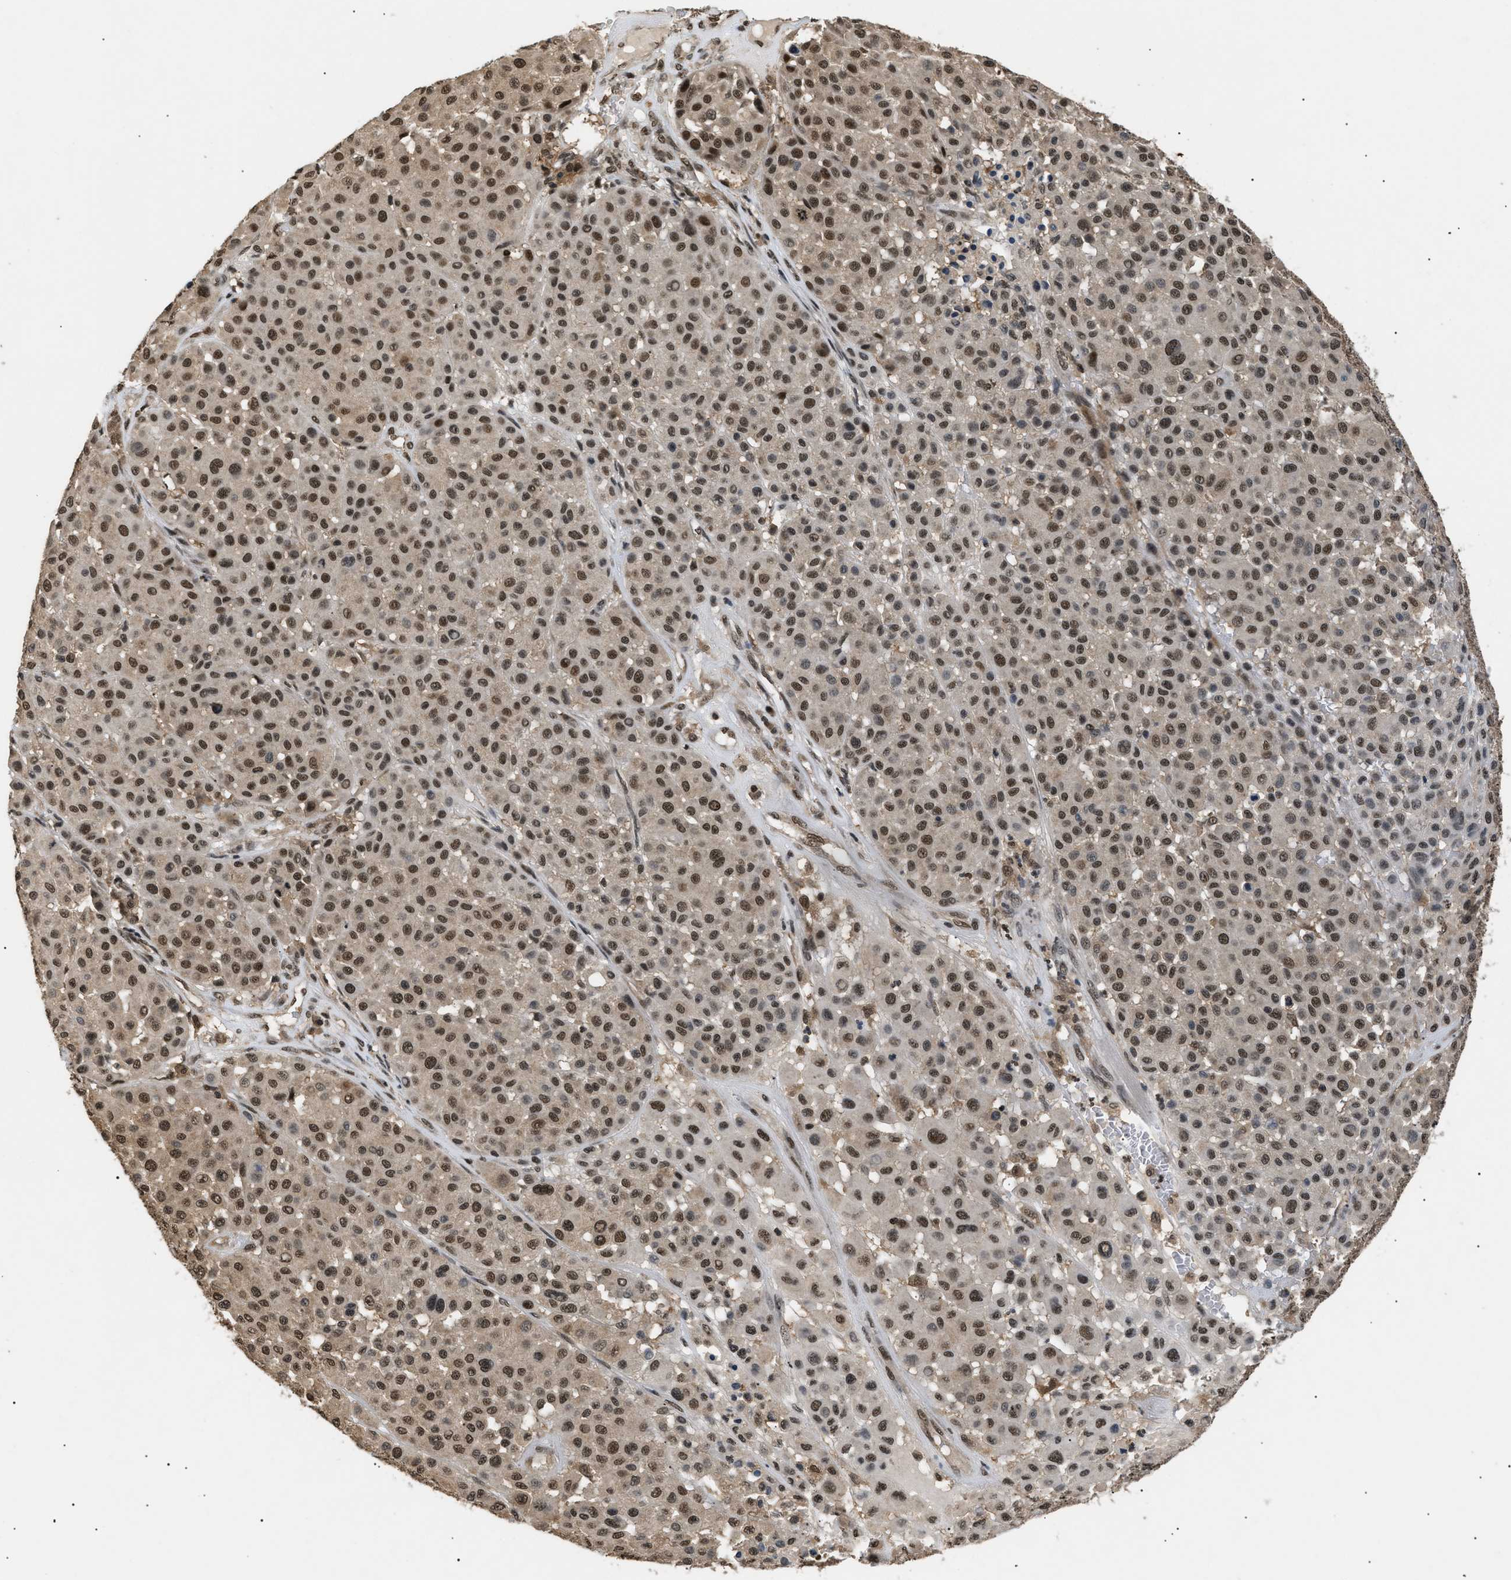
{"staining": {"intensity": "strong", "quantity": ">75%", "location": "nuclear"}, "tissue": "melanoma", "cell_type": "Tumor cells", "image_type": "cancer", "snomed": [{"axis": "morphology", "description": "Malignant melanoma, Metastatic site"}, {"axis": "topography", "description": "Soft tissue"}], "caption": "The photomicrograph exhibits a brown stain indicating the presence of a protein in the nuclear of tumor cells in malignant melanoma (metastatic site). The protein is stained brown, and the nuclei are stained in blue (DAB (3,3'-diaminobenzidine) IHC with brightfield microscopy, high magnification).", "gene": "RBM5", "patient": {"sex": "male", "age": 41}}